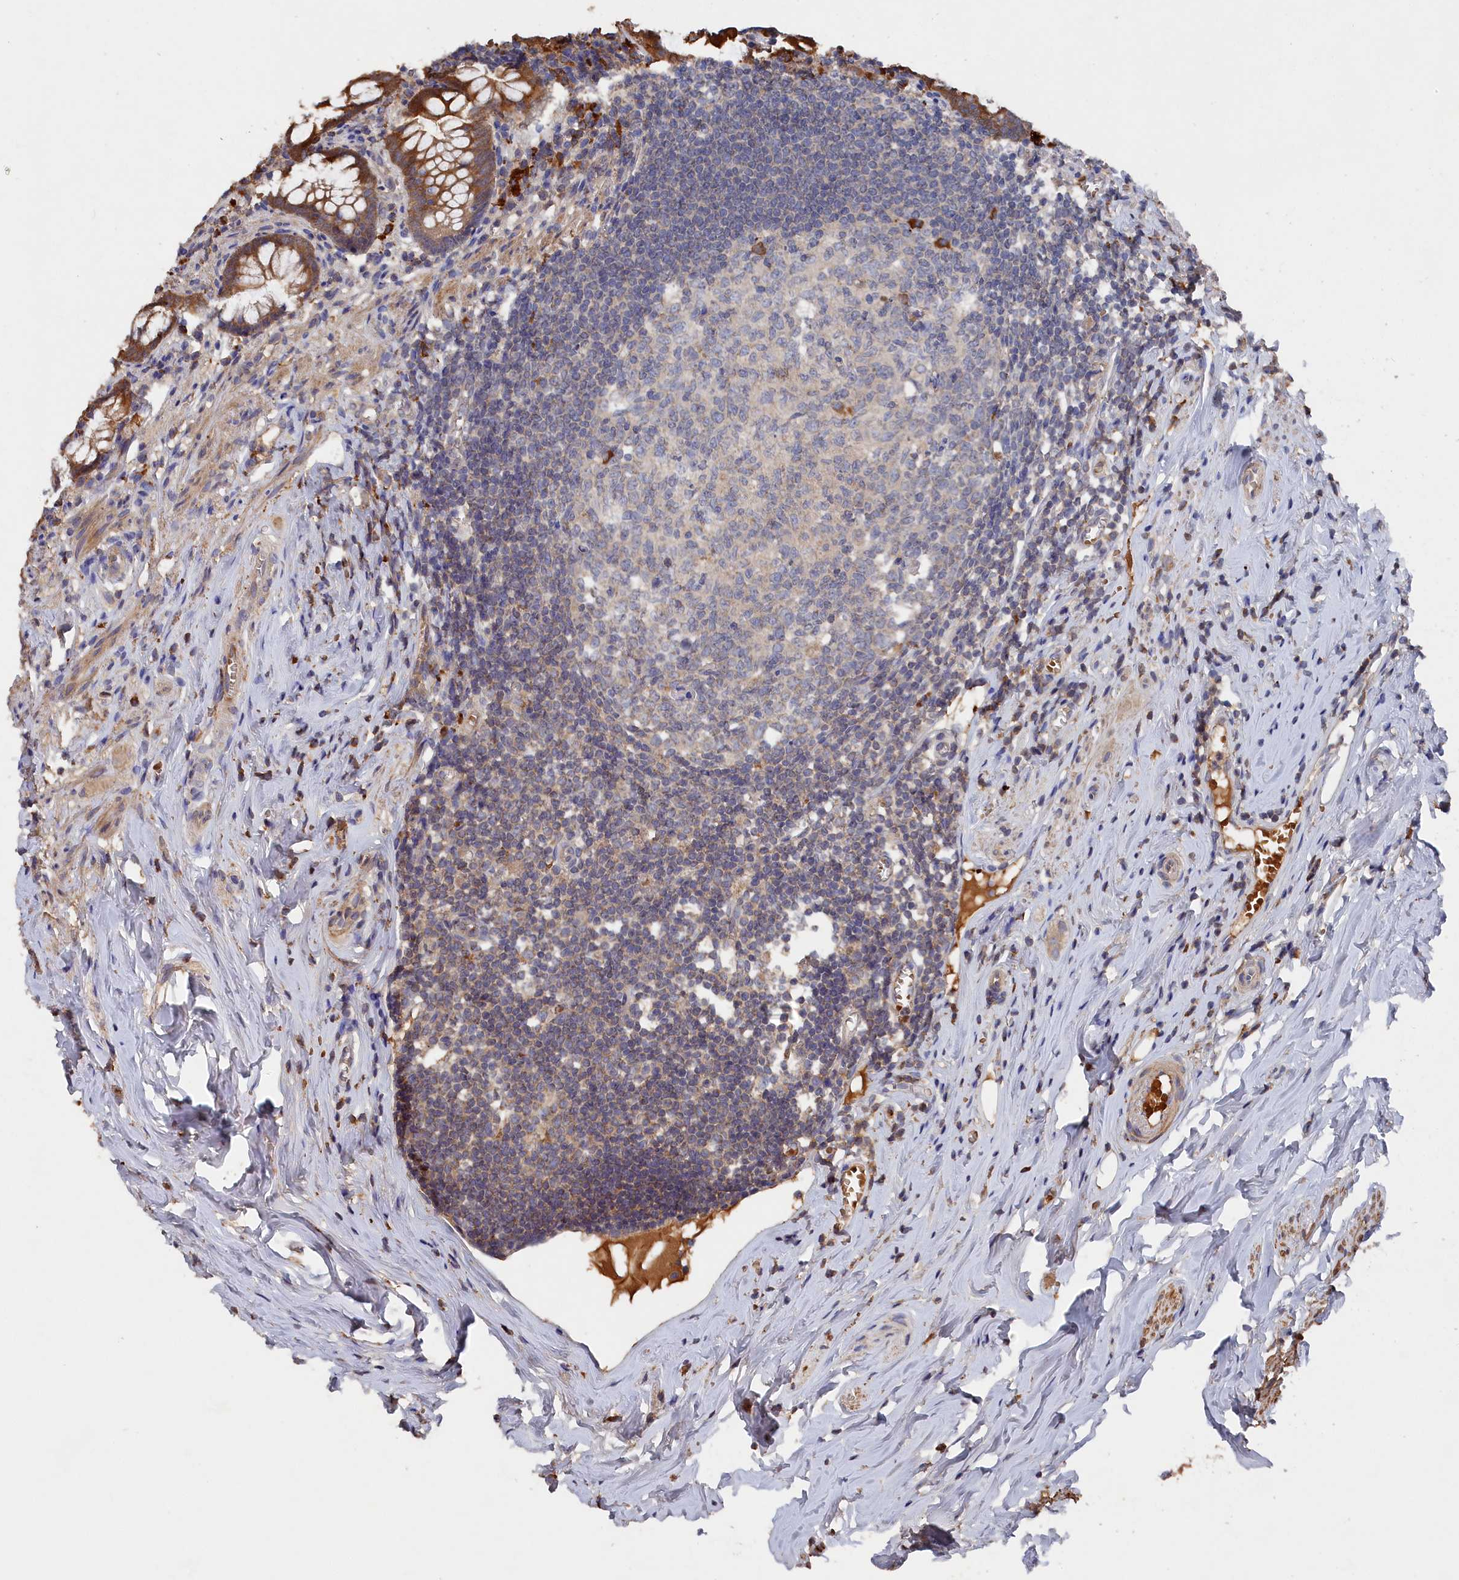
{"staining": {"intensity": "strong", "quantity": ">75%", "location": "cytoplasmic/membranous"}, "tissue": "appendix", "cell_type": "Glandular cells", "image_type": "normal", "snomed": [{"axis": "morphology", "description": "Normal tissue, NOS"}, {"axis": "topography", "description": "Appendix"}], "caption": "Immunohistochemical staining of normal human appendix demonstrates strong cytoplasmic/membranous protein expression in about >75% of glandular cells. The staining is performed using DAB brown chromogen to label protein expression. The nuclei are counter-stained blue using hematoxylin.", "gene": "DHRS11", "patient": {"sex": "female", "age": 51}}